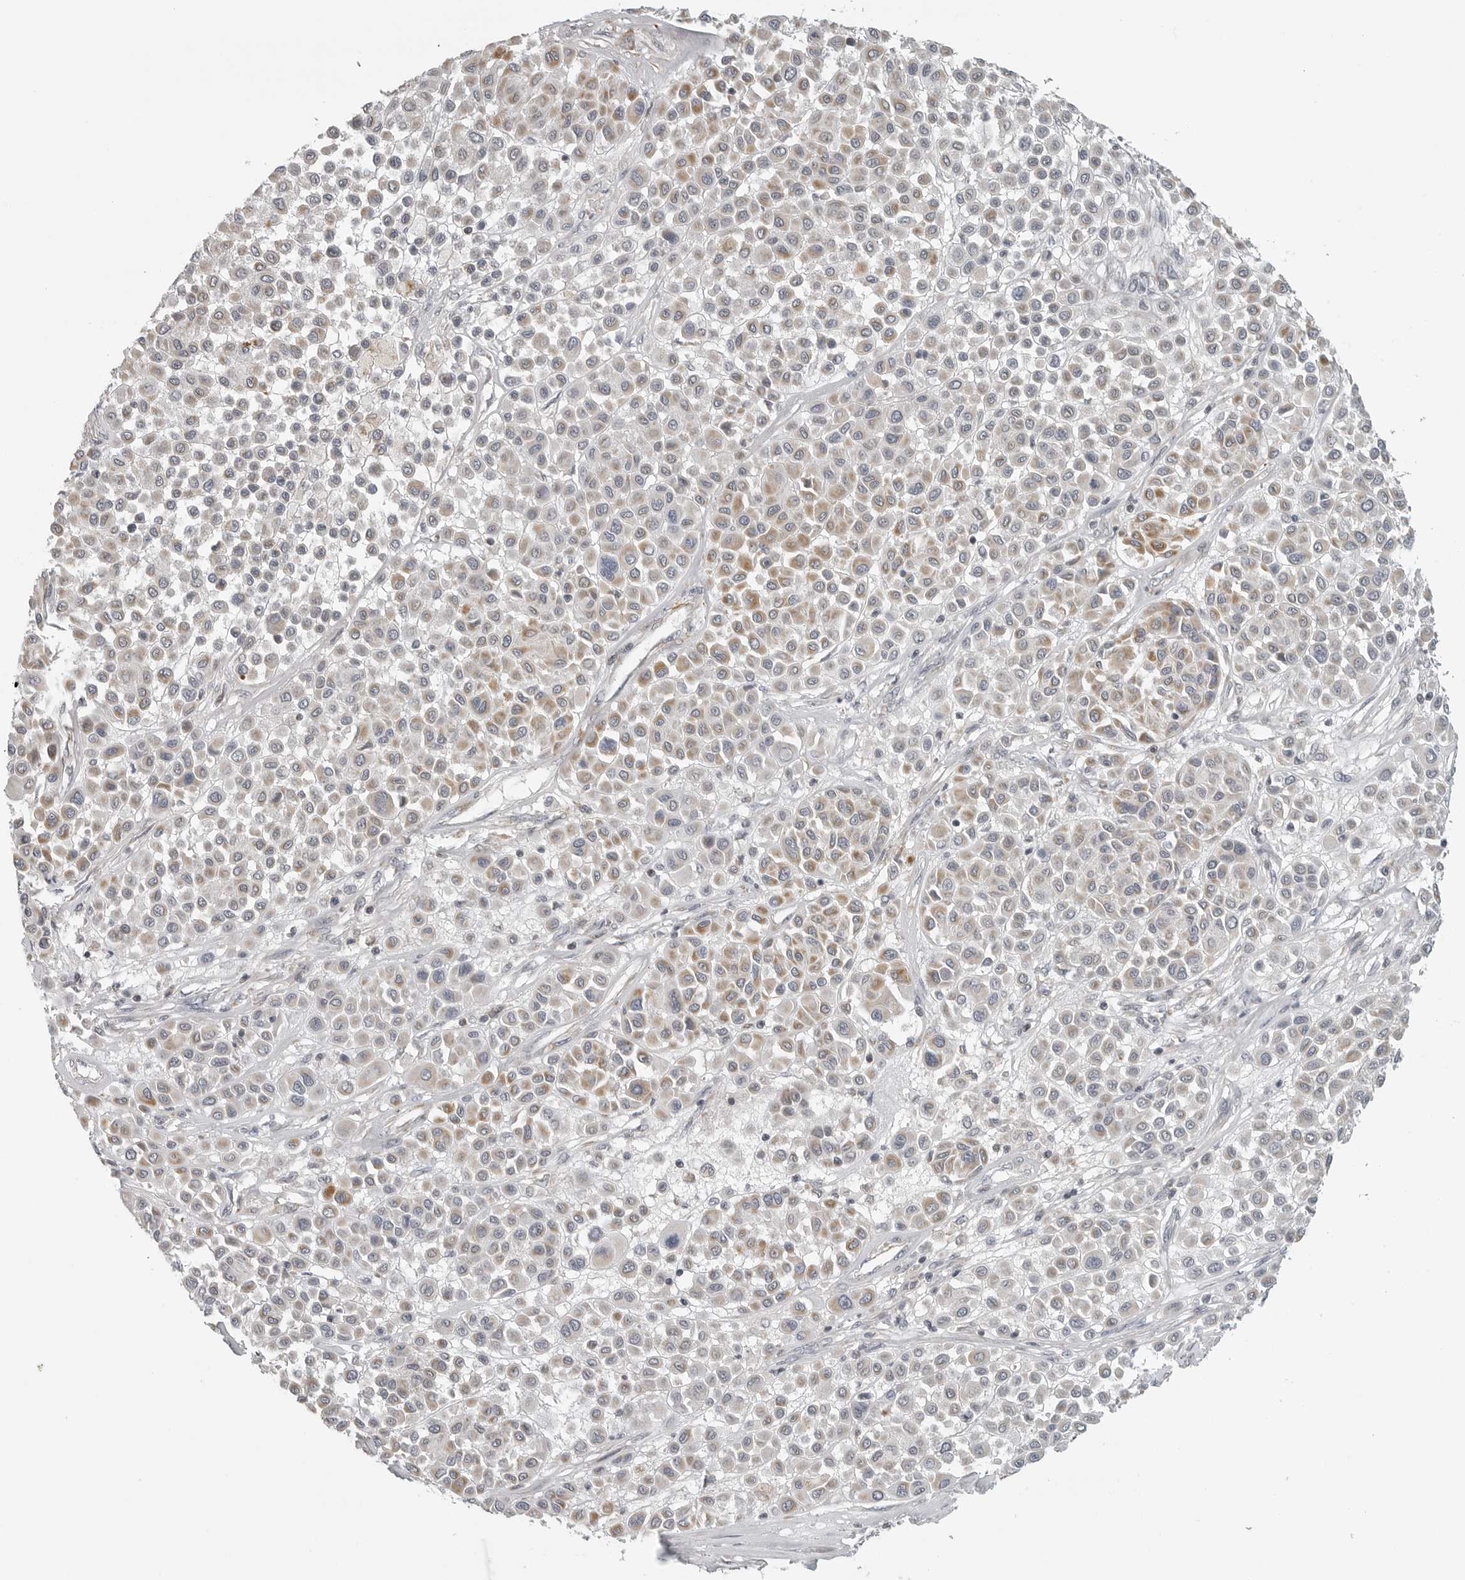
{"staining": {"intensity": "moderate", "quantity": "25%-75%", "location": "cytoplasmic/membranous"}, "tissue": "melanoma", "cell_type": "Tumor cells", "image_type": "cancer", "snomed": [{"axis": "morphology", "description": "Malignant melanoma, Metastatic site"}, {"axis": "topography", "description": "Soft tissue"}], "caption": "A medium amount of moderate cytoplasmic/membranous staining is identified in approximately 25%-75% of tumor cells in malignant melanoma (metastatic site) tissue. (DAB = brown stain, brightfield microscopy at high magnification).", "gene": "RXFP3", "patient": {"sex": "male", "age": 41}}